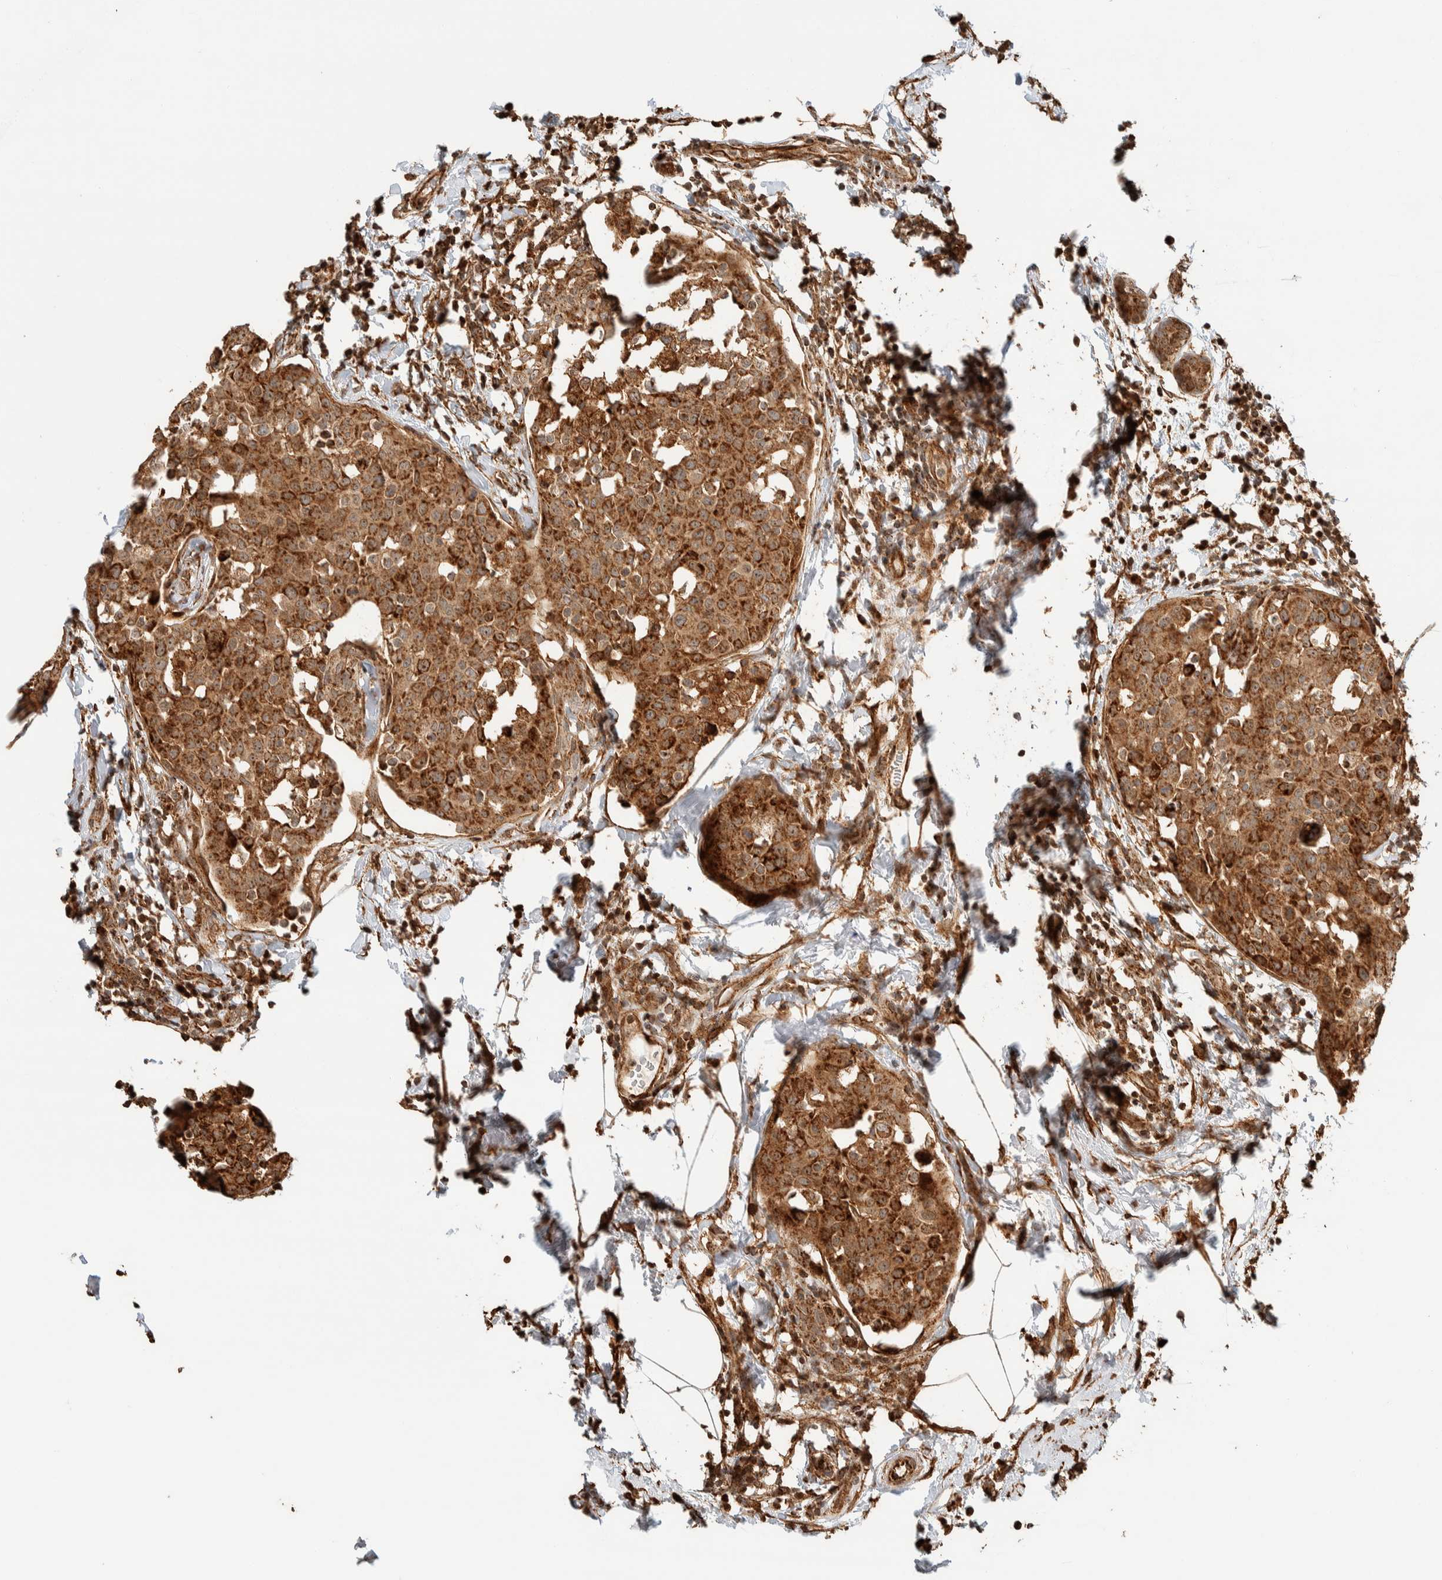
{"staining": {"intensity": "strong", "quantity": ">75%", "location": "cytoplasmic/membranous"}, "tissue": "breast cancer", "cell_type": "Tumor cells", "image_type": "cancer", "snomed": [{"axis": "morphology", "description": "Normal tissue, NOS"}, {"axis": "morphology", "description": "Duct carcinoma"}, {"axis": "topography", "description": "Breast"}], "caption": "Immunohistochemistry of breast cancer (infiltrating ductal carcinoma) displays high levels of strong cytoplasmic/membranous staining in about >75% of tumor cells.", "gene": "KIF9", "patient": {"sex": "female", "age": 37}}